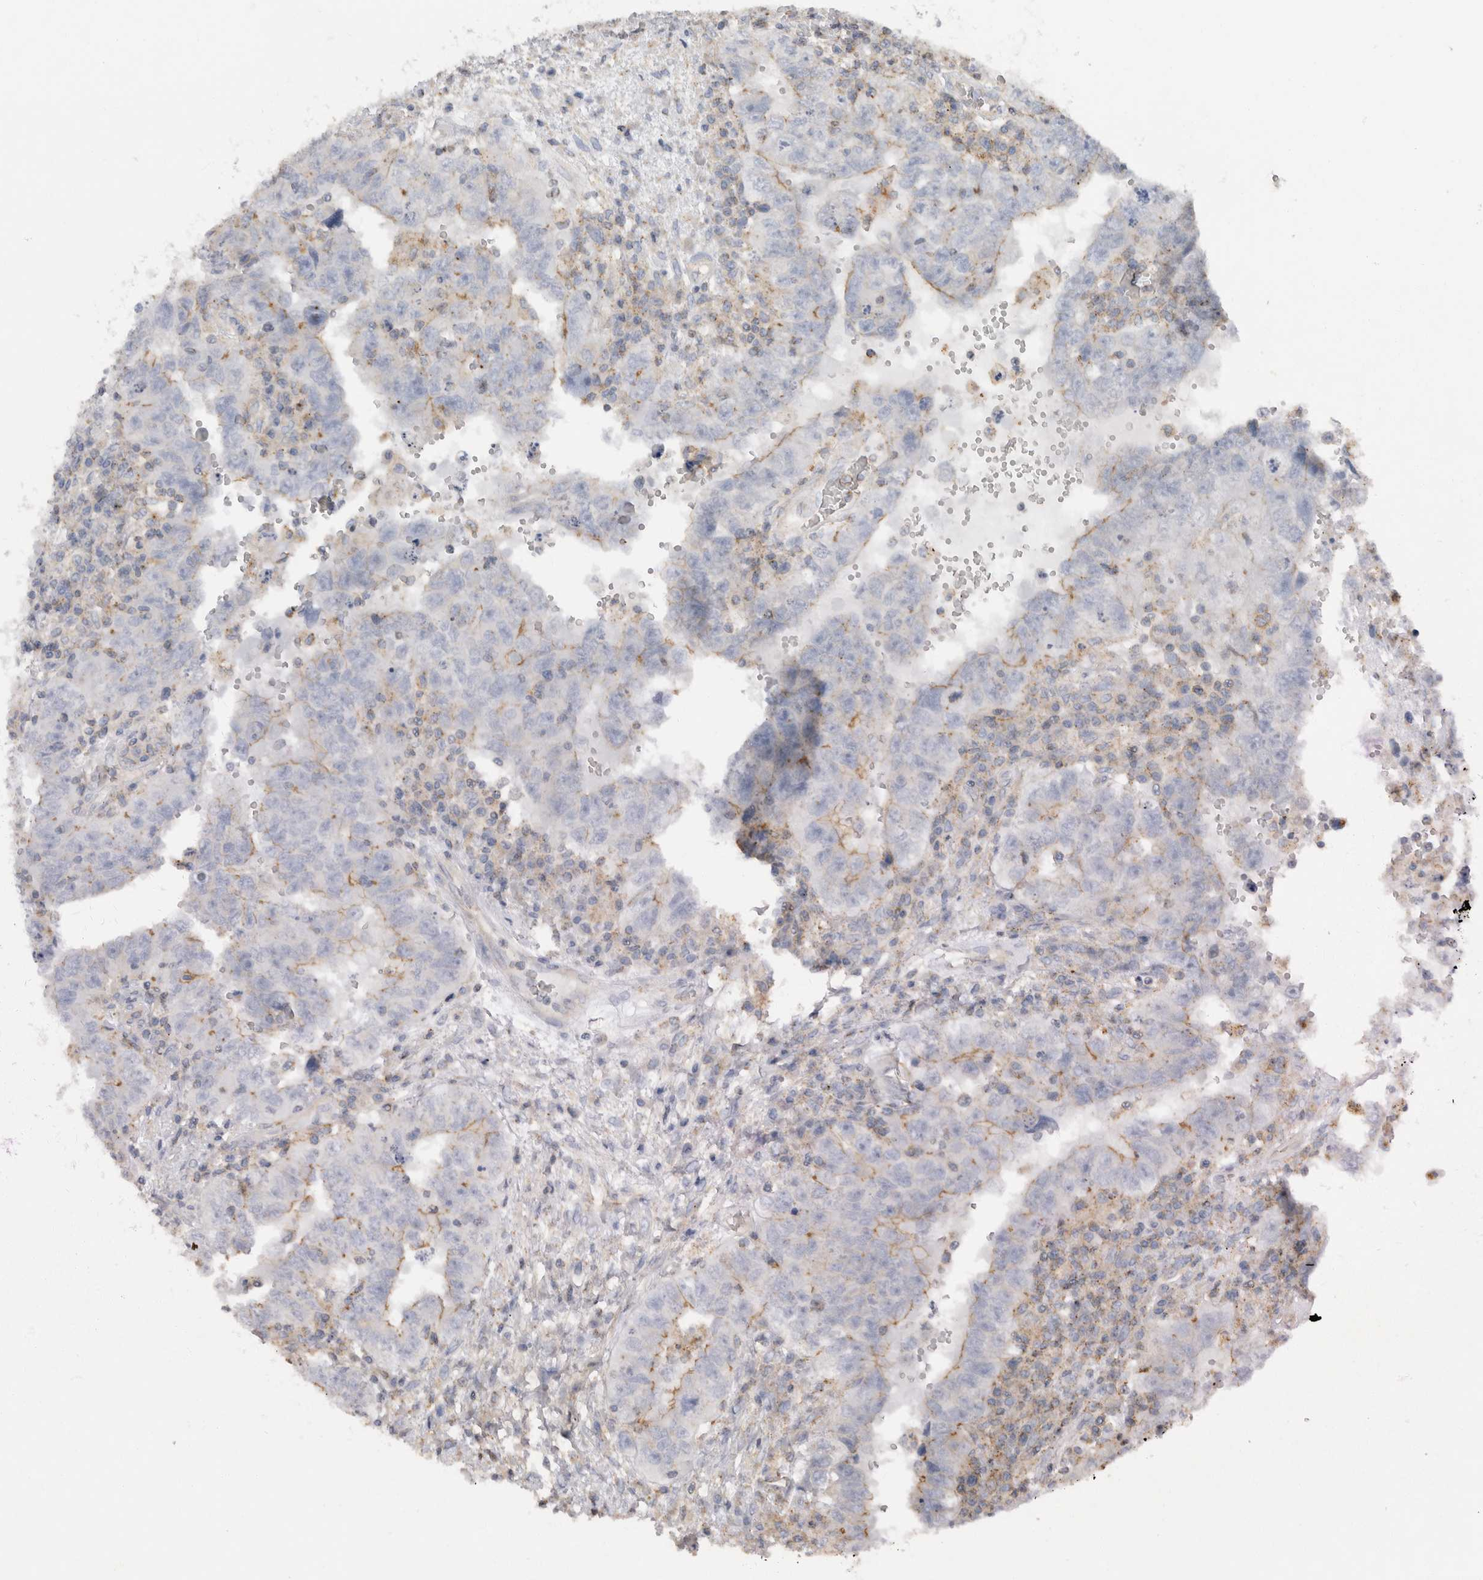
{"staining": {"intensity": "negative", "quantity": "none", "location": "none"}, "tissue": "testis cancer", "cell_type": "Tumor cells", "image_type": "cancer", "snomed": [{"axis": "morphology", "description": "Carcinoma, Embryonal, NOS"}, {"axis": "topography", "description": "Testis"}], "caption": "A histopathology image of human testis cancer is negative for staining in tumor cells. Brightfield microscopy of immunohistochemistry stained with DAB (3,3'-diaminobenzidine) (brown) and hematoxylin (blue), captured at high magnification.", "gene": "CHMP6", "patient": {"sex": "male", "age": 26}}